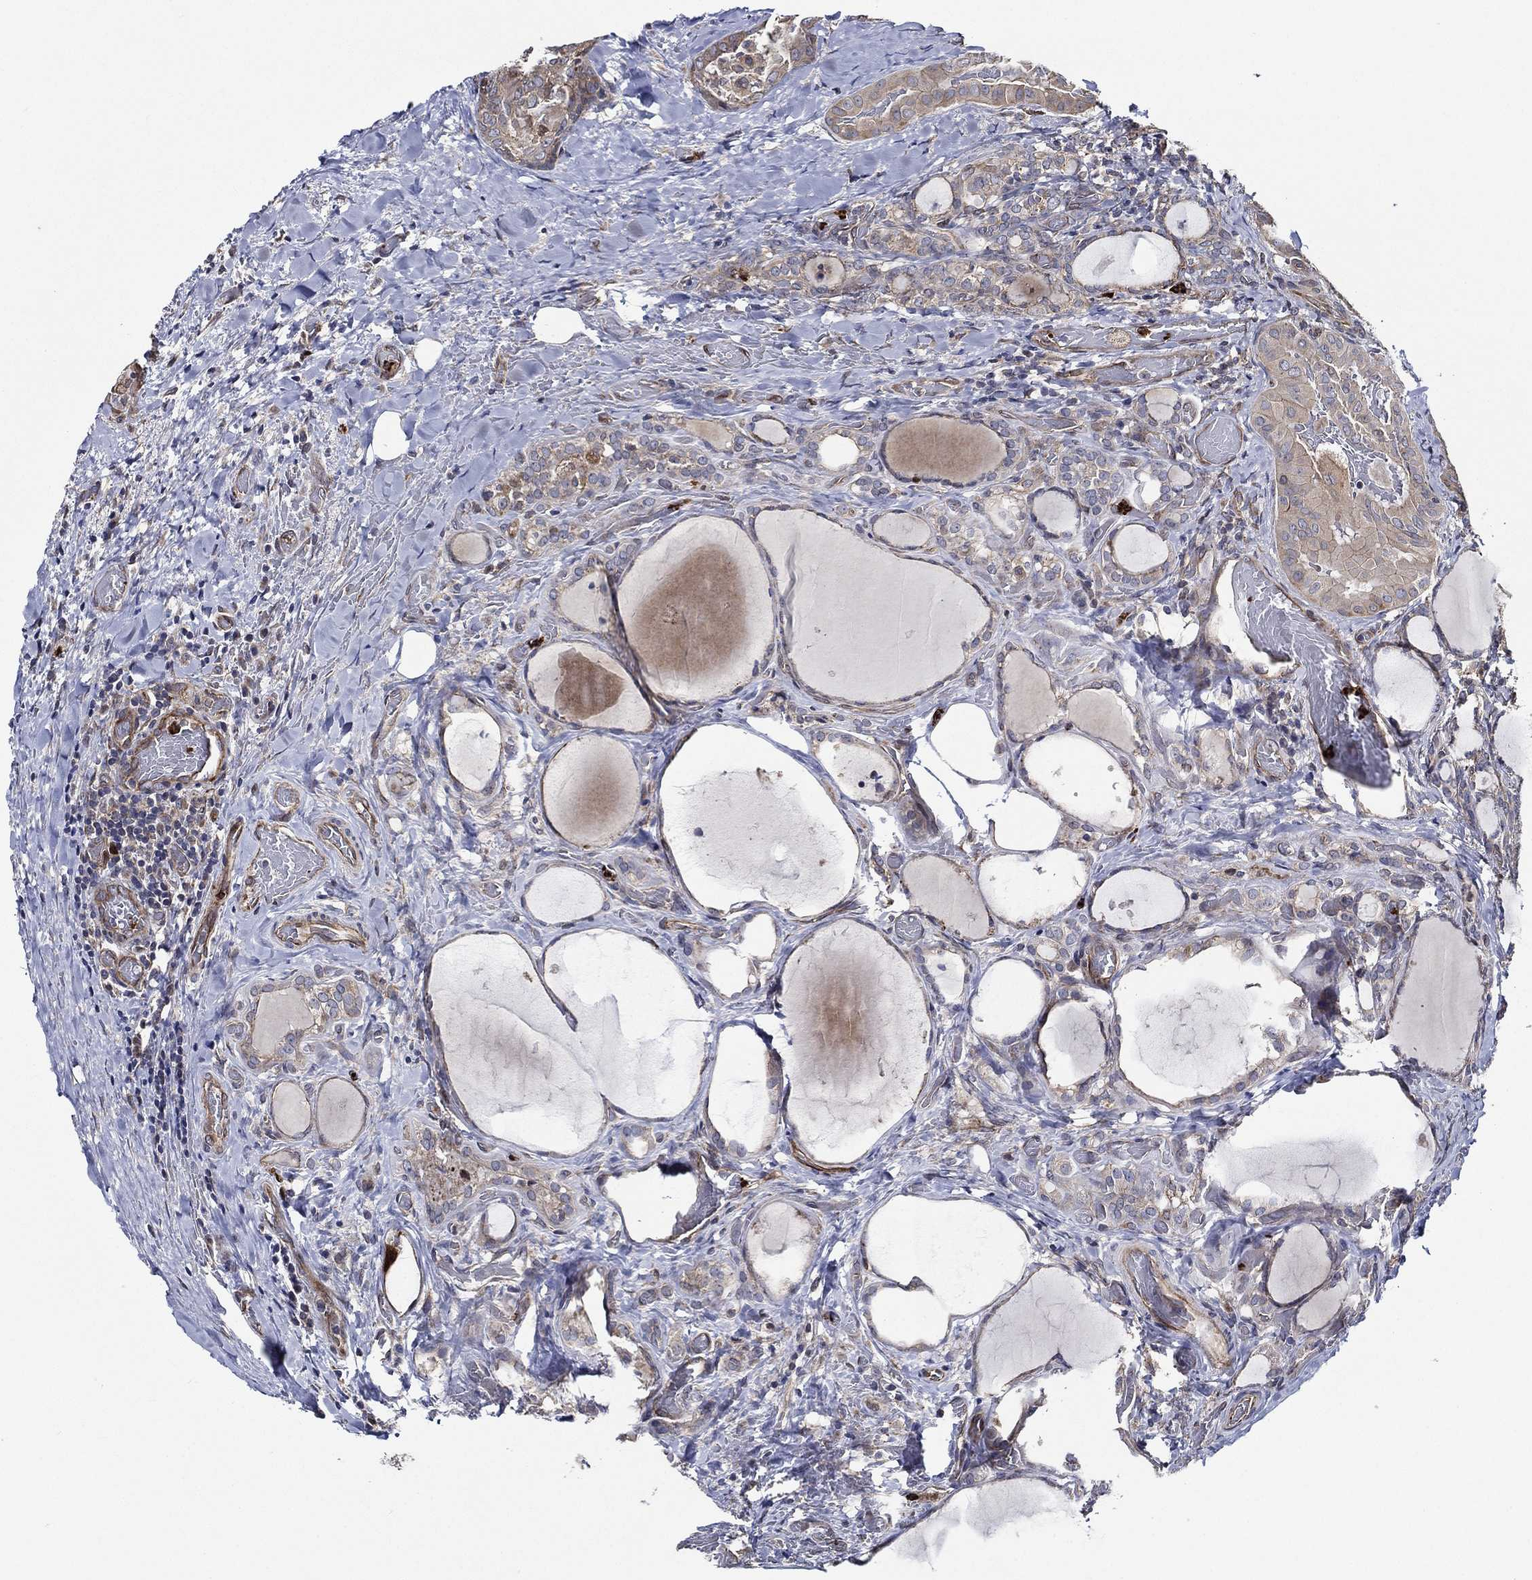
{"staining": {"intensity": "negative", "quantity": "none", "location": "none"}, "tissue": "thyroid cancer", "cell_type": "Tumor cells", "image_type": "cancer", "snomed": [{"axis": "morphology", "description": "Papillary adenocarcinoma, NOS"}, {"axis": "topography", "description": "Thyroid gland"}], "caption": "Tumor cells show no significant positivity in thyroid cancer (papillary adenocarcinoma).", "gene": "KIF20B", "patient": {"sex": "female", "age": 39}}